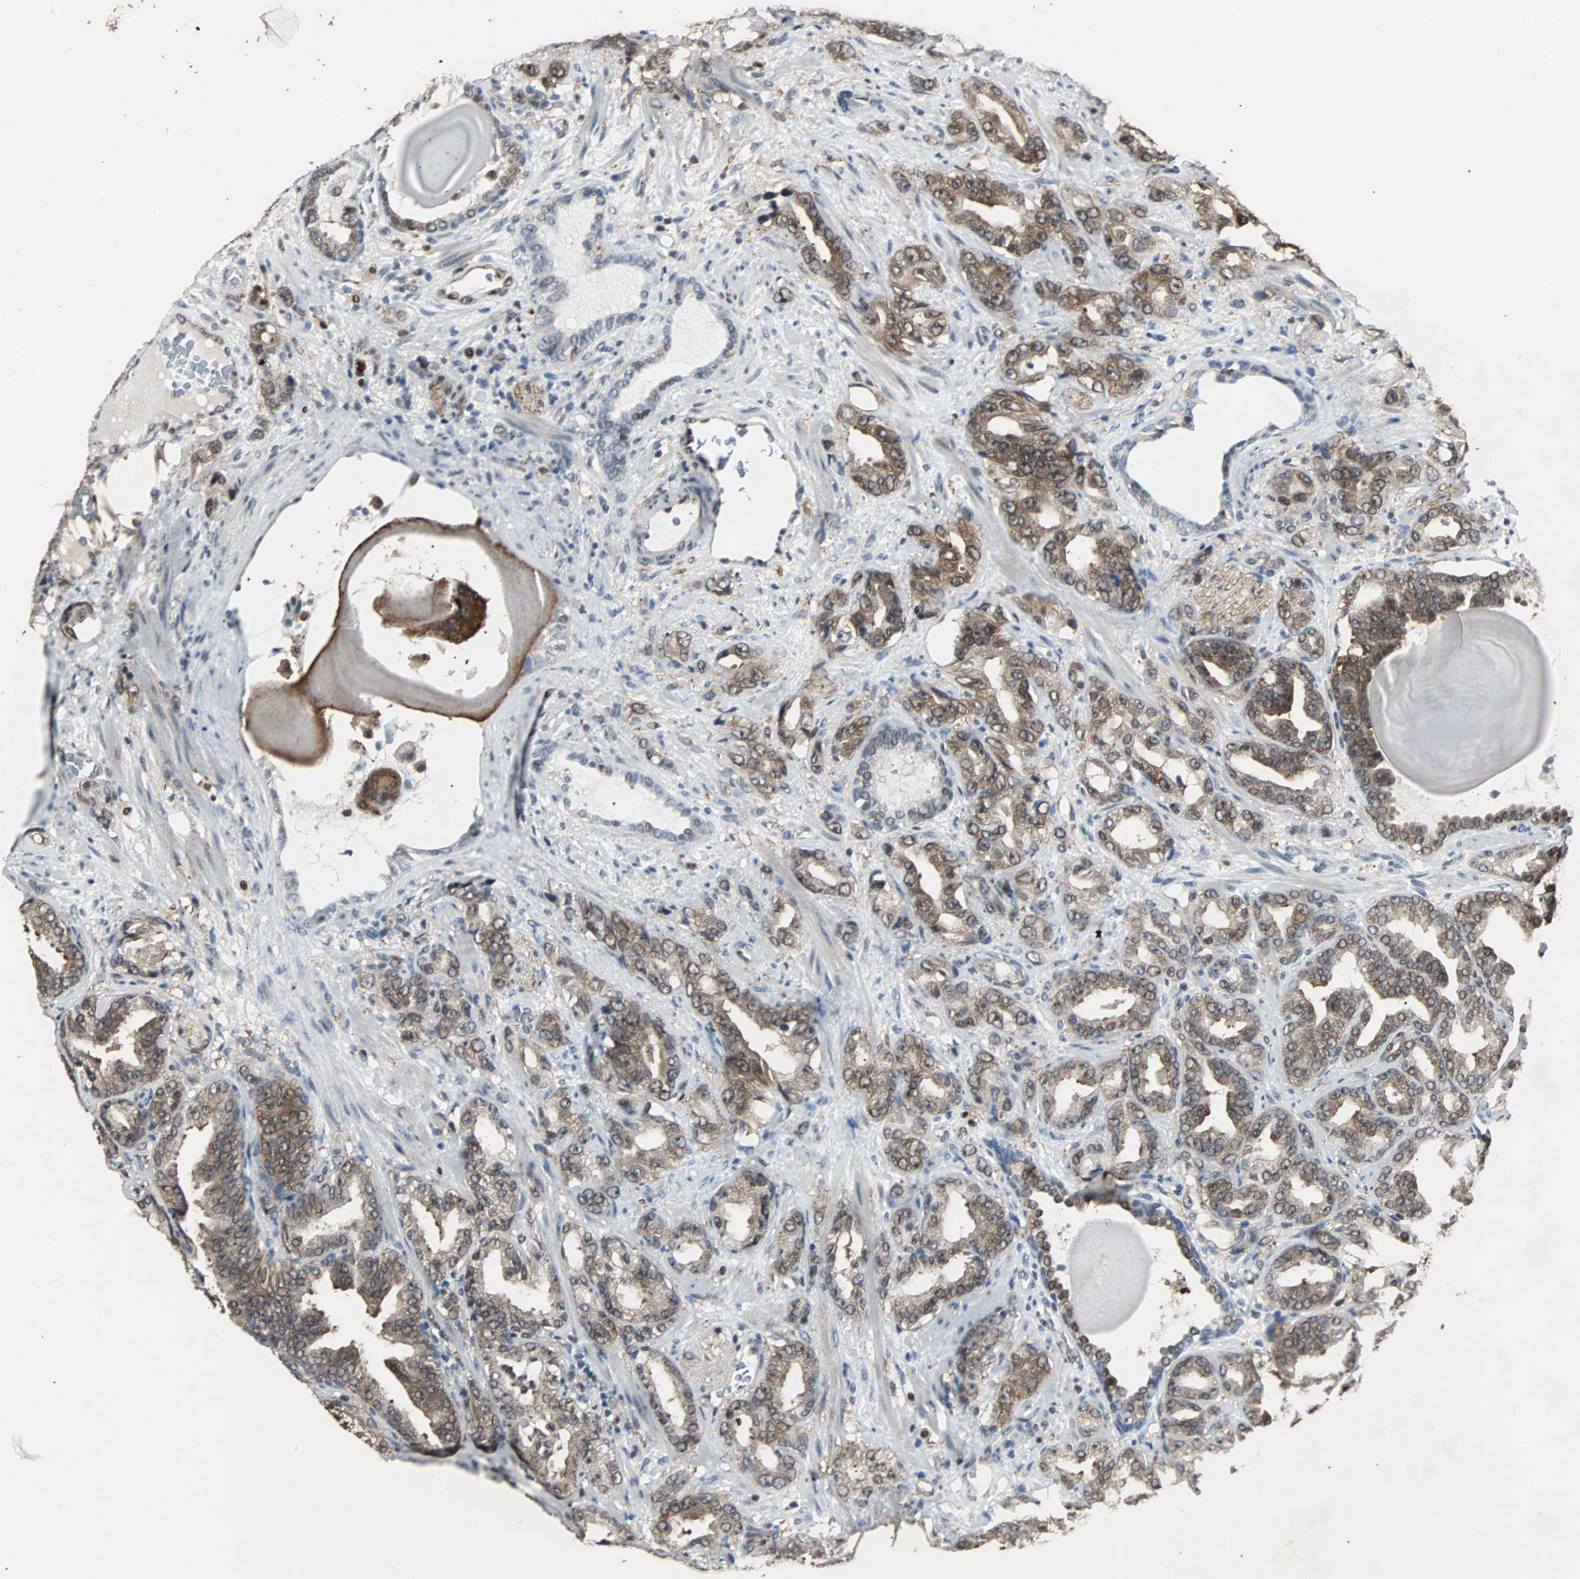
{"staining": {"intensity": "moderate", "quantity": ">75%", "location": "cytoplasmic/membranous"}, "tissue": "prostate cancer", "cell_type": "Tumor cells", "image_type": "cancer", "snomed": [{"axis": "morphology", "description": "Adenocarcinoma, Low grade"}, {"axis": "topography", "description": "Prostate"}], "caption": "An image showing moderate cytoplasmic/membranous positivity in approximately >75% of tumor cells in prostate cancer, as visualized by brown immunohistochemical staining.", "gene": "ACLY", "patient": {"sex": "male", "age": 63}}